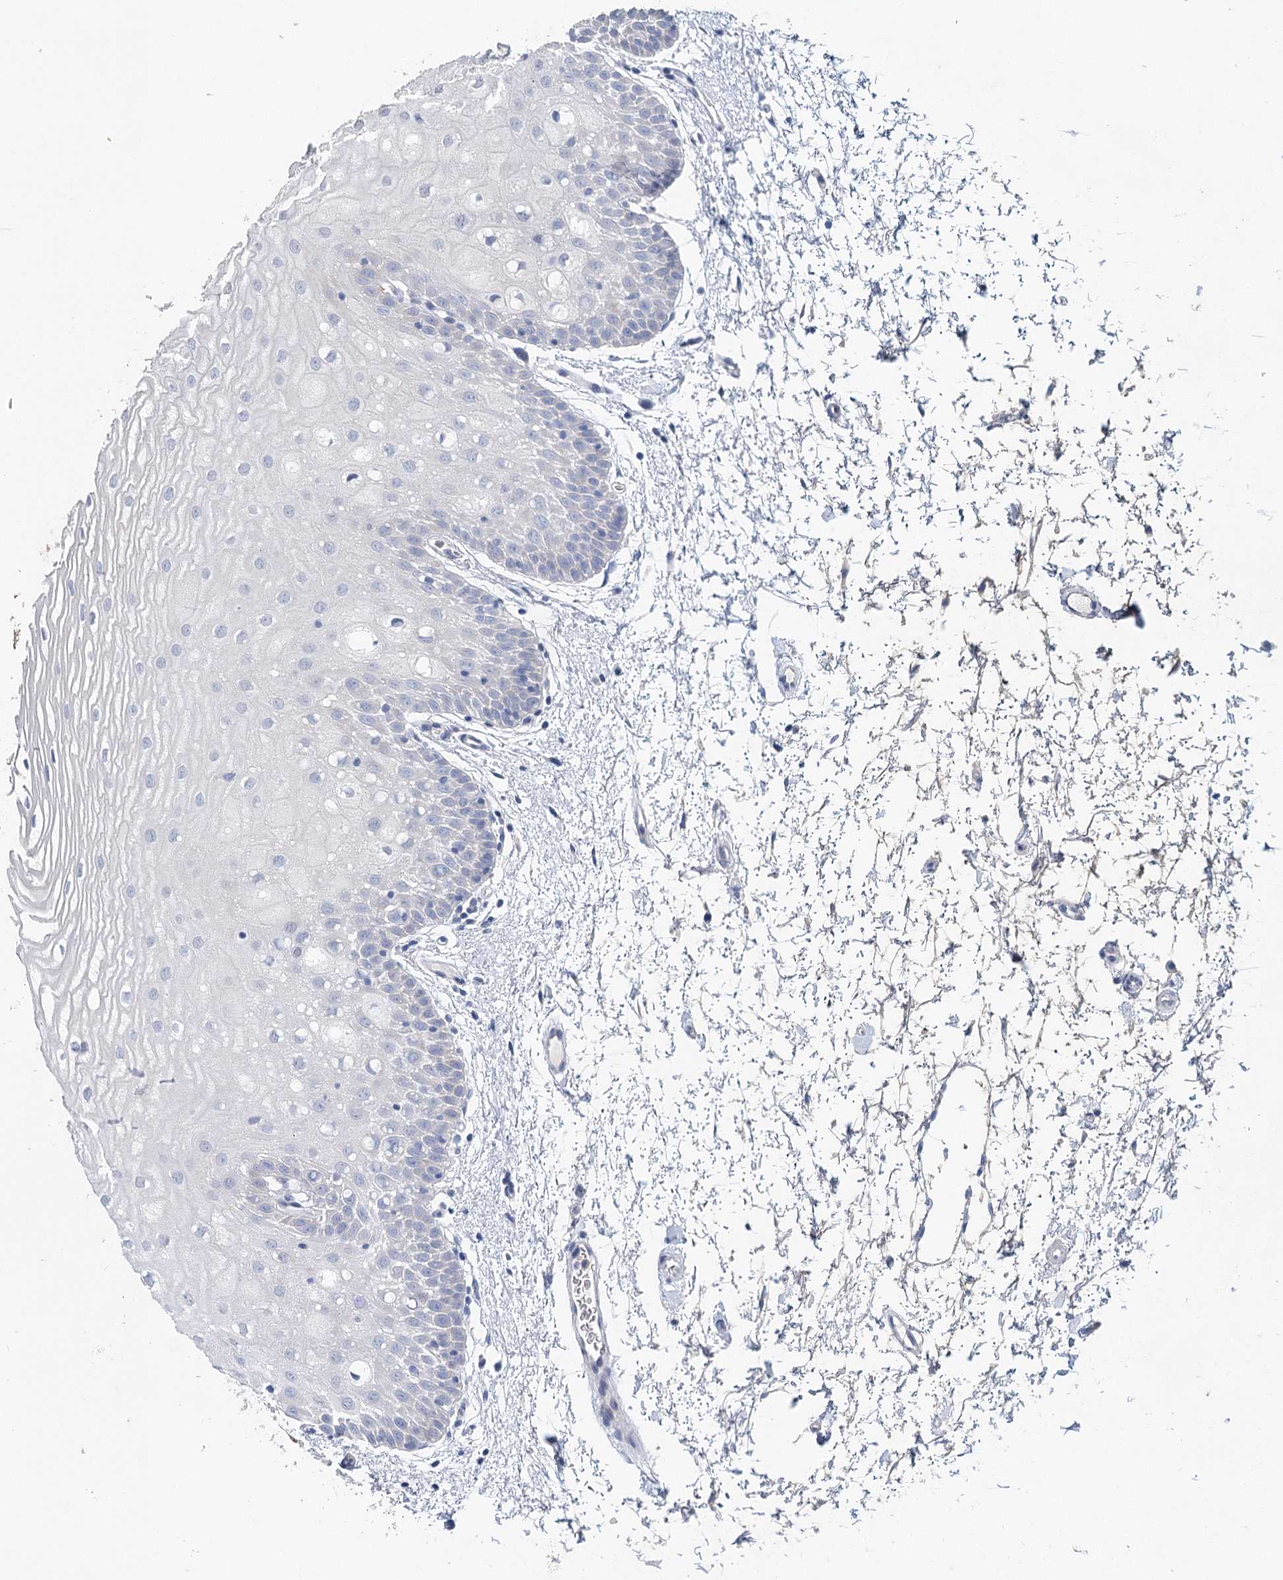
{"staining": {"intensity": "negative", "quantity": "none", "location": "none"}, "tissue": "oral mucosa", "cell_type": "Squamous epithelial cells", "image_type": "normal", "snomed": [{"axis": "morphology", "description": "Normal tissue, NOS"}, {"axis": "topography", "description": "Oral tissue"}, {"axis": "topography", "description": "Tounge, NOS"}], "caption": "An image of oral mucosa stained for a protein exhibits no brown staining in squamous epithelial cells.", "gene": "MYL6B", "patient": {"sex": "female", "age": 73}}